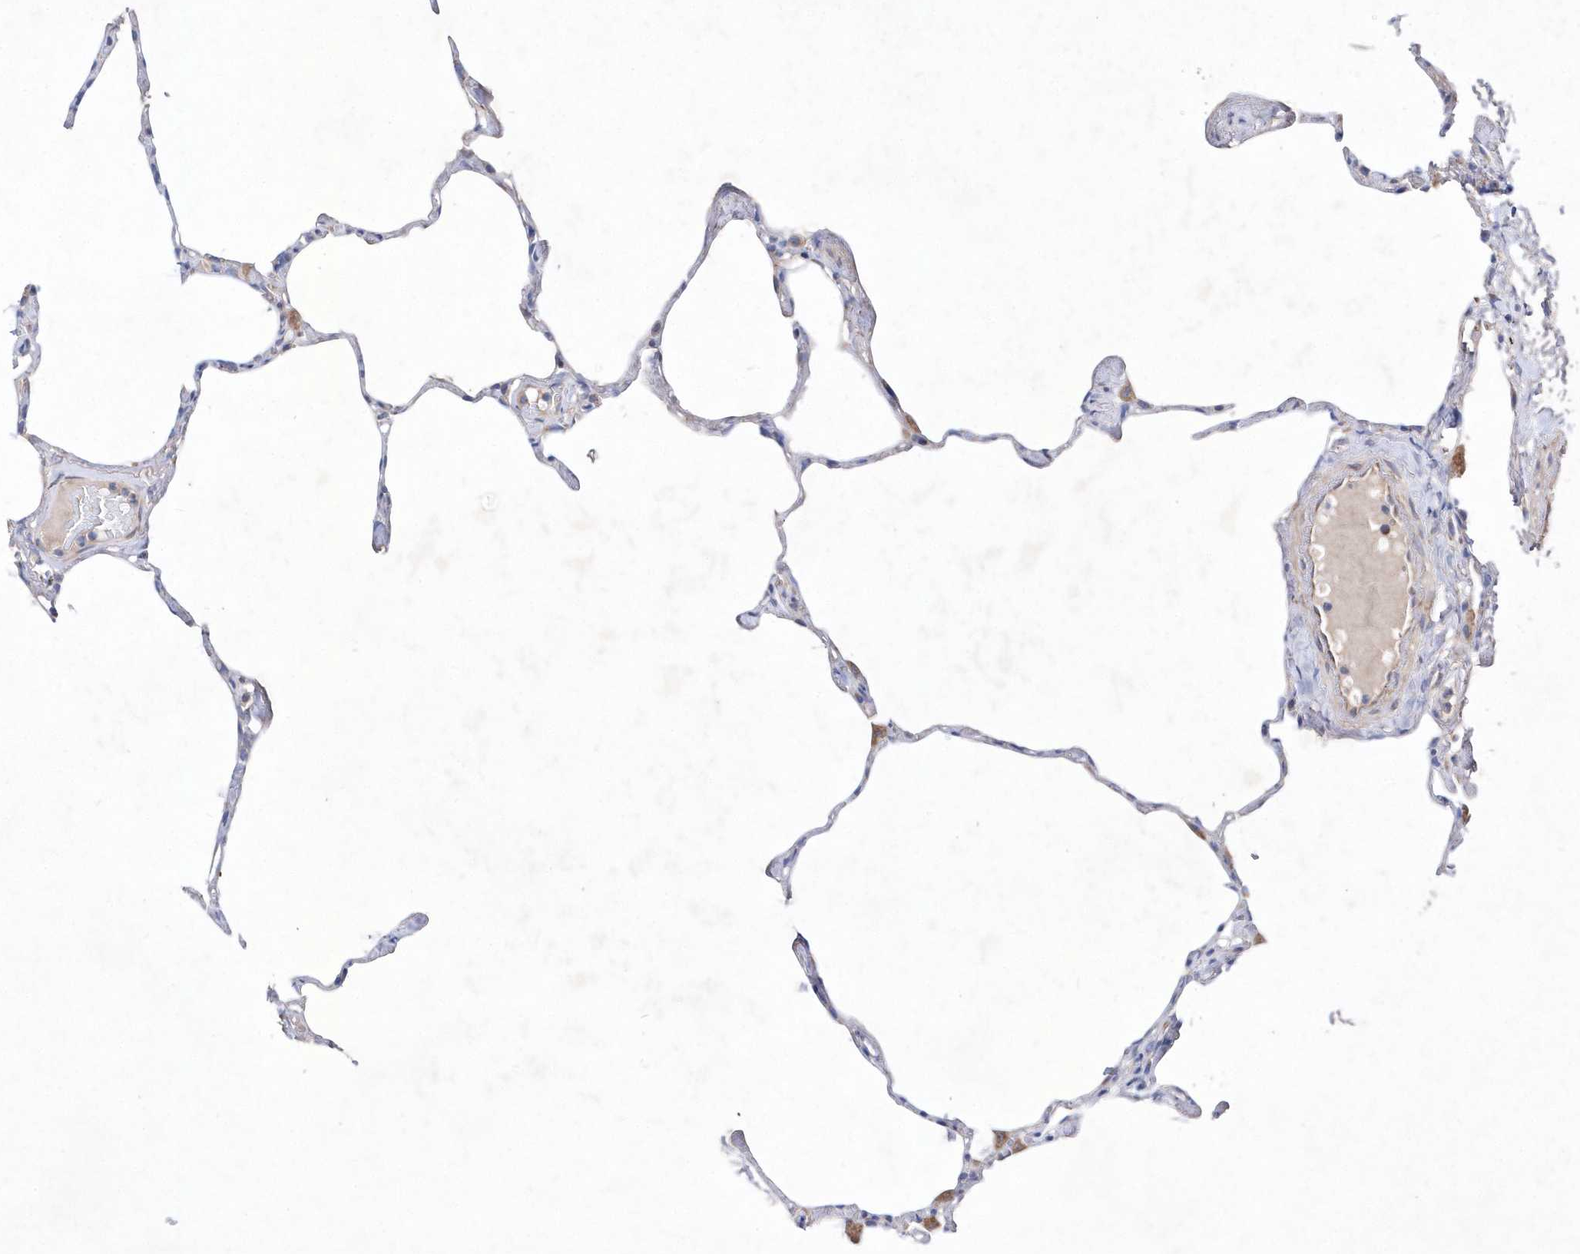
{"staining": {"intensity": "negative", "quantity": "none", "location": "none"}, "tissue": "lung", "cell_type": "Alveolar cells", "image_type": "normal", "snomed": [{"axis": "morphology", "description": "Normal tissue, NOS"}, {"axis": "topography", "description": "Lung"}], "caption": "DAB (3,3'-diaminobenzidine) immunohistochemical staining of benign human lung demonstrates no significant positivity in alveolar cells. (Brightfield microscopy of DAB (3,3'-diaminobenzidine) immunohistochemistry at high magnification).", "gene": "METTL8", "patient": {"sex": "male", "age": 65}}